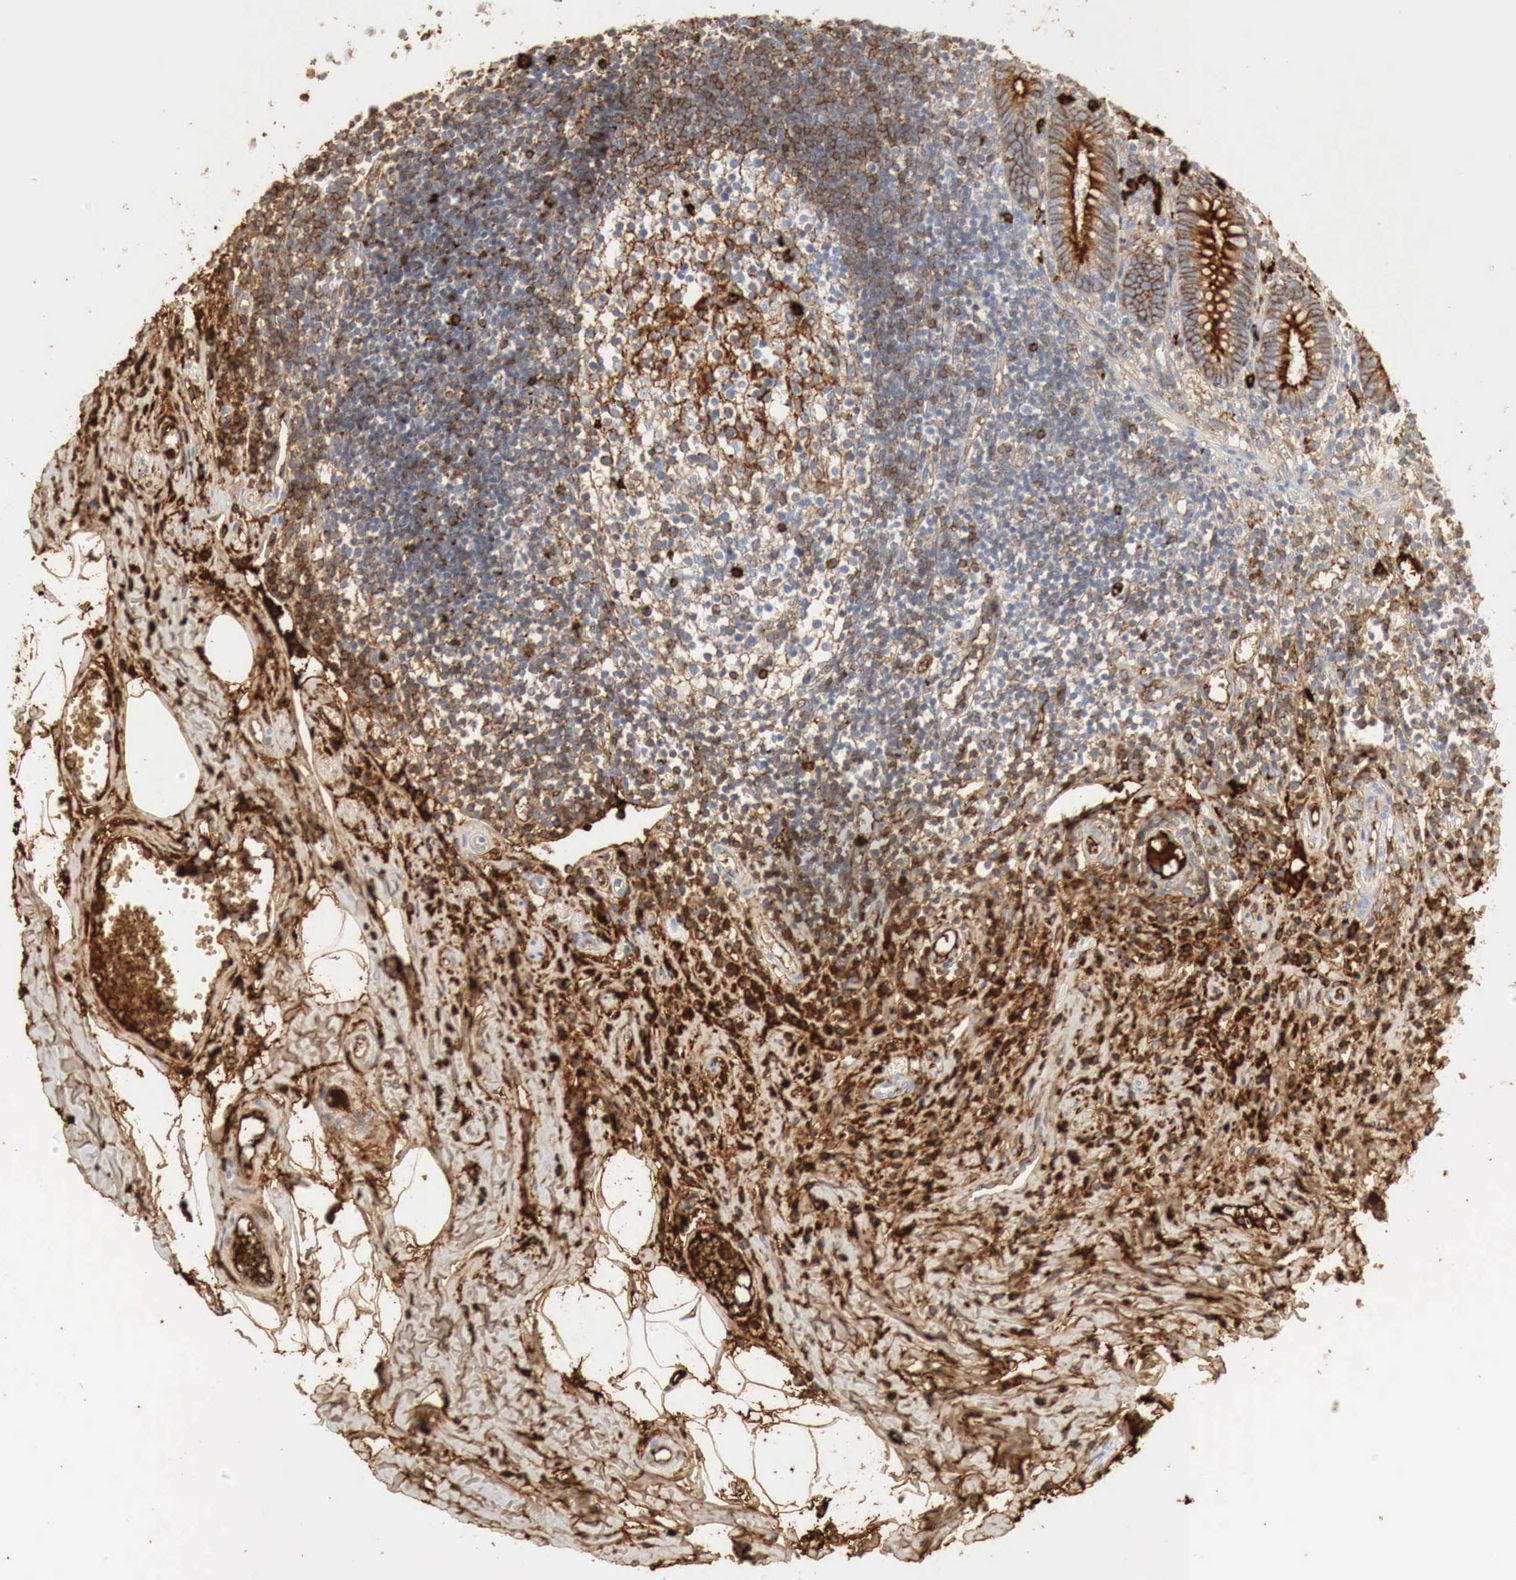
{"staining": {"intensity": "strong", "quantity": ">75%", "location": "cytoplasmic/membranous"}, "tissue": "appendix", "cell_type": "Glandular cells", "image_type": "normal", "snomed": [{"axis": "morphology", "description": "Normal tissue, NOS"}, {"axis": "topography", "description": "Appendix"}], "caption": "Immunohistochemical staining of unremarkable human appendix displays >75% levels of strong cytoplasmic/membranous protein positivity in about >75% of glandular cells.", "gene": "IGLC3", "patient": {"sex": "female", "age": 19}}